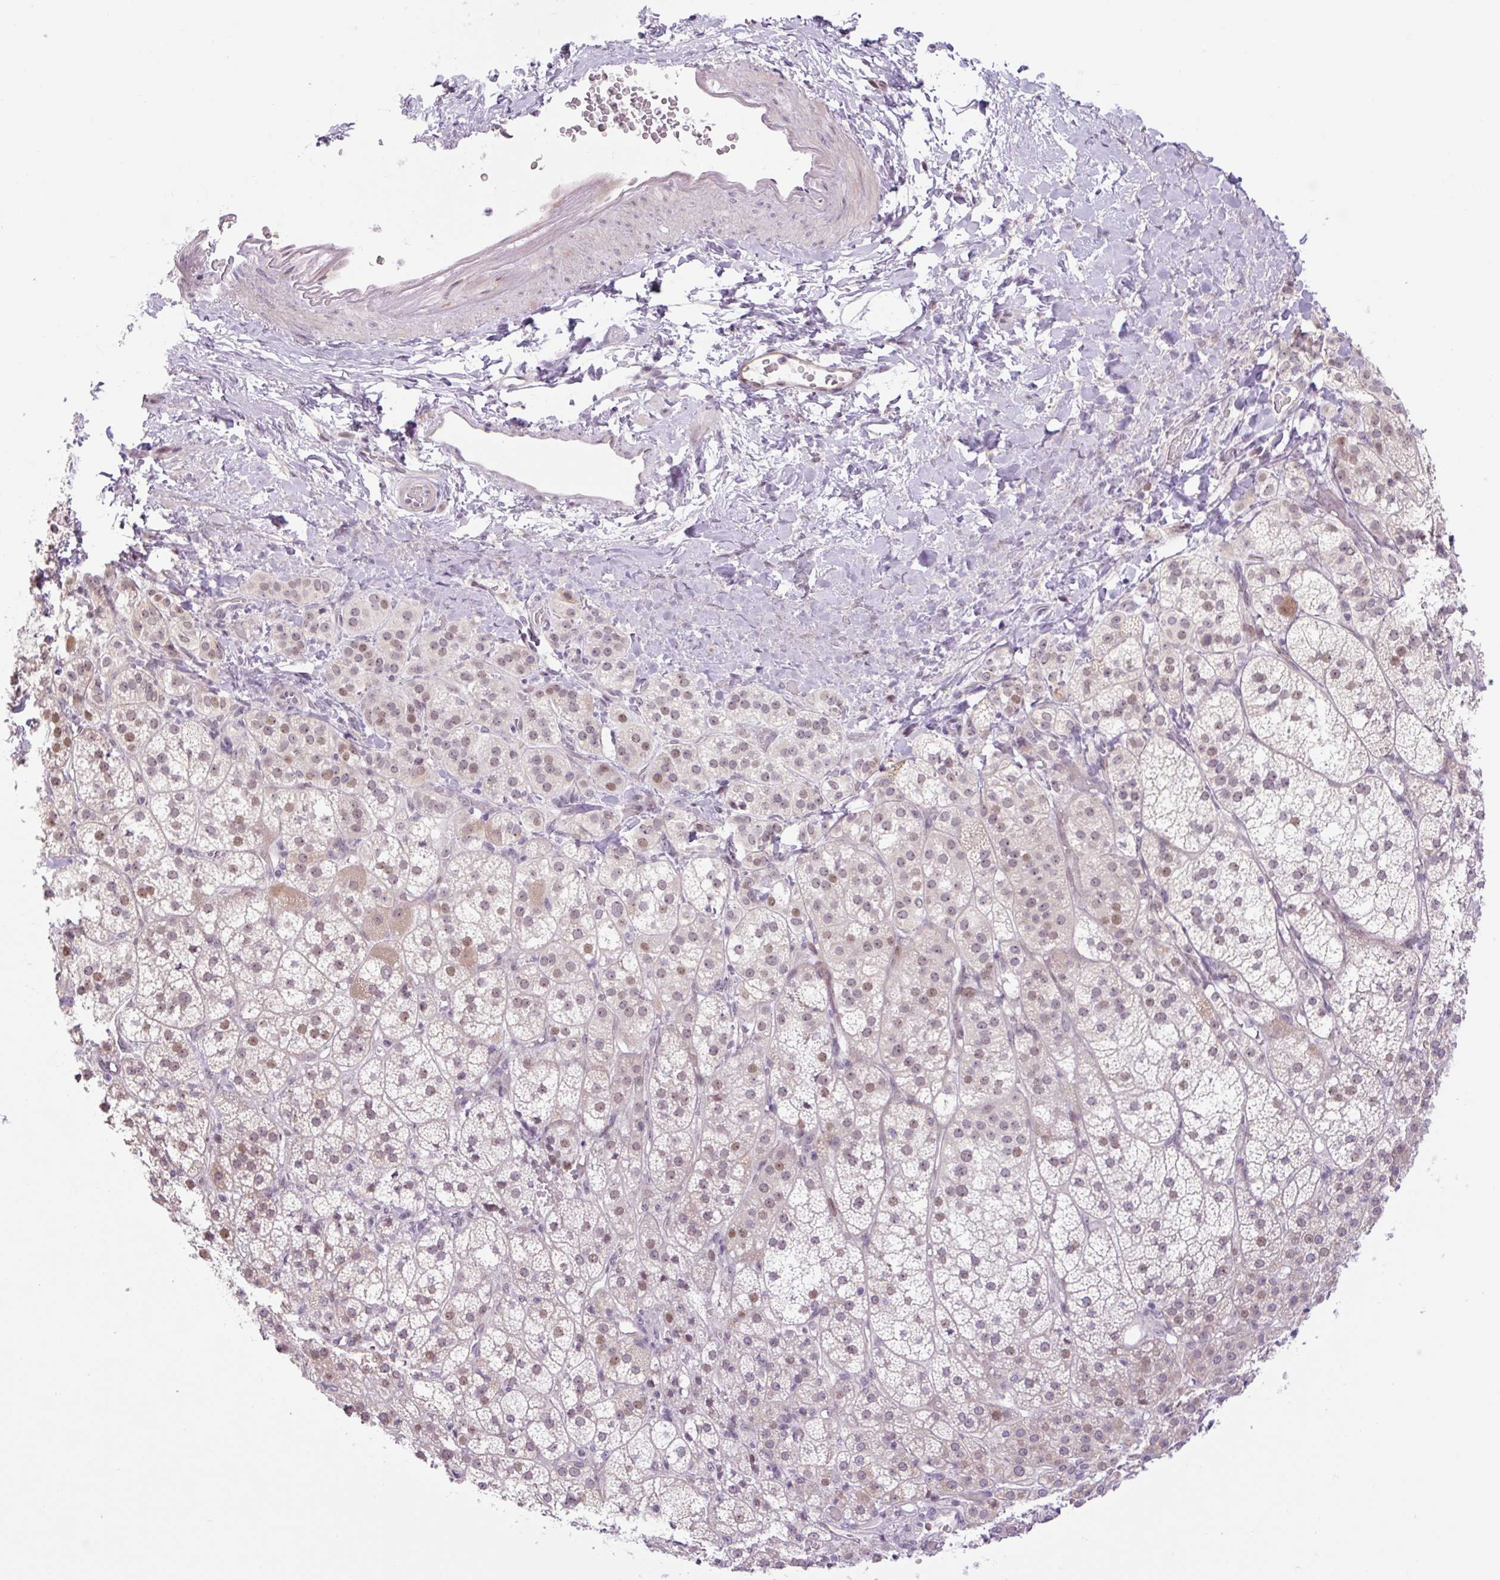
{"staining": {"intensity": "moderate", "quantity": "25%-75%", "location": "cytoplasmic/membranous,nuclear"}, "tissue": "adrenal gland", "cell_type": "Glandular cells", "image_type": "normal", "snomed": [{"axis": "morphology", "description": "Normal tissue, NOS"}, {"axis": "topography", "description": "Adrenal gland"}], "caption": "An image showing moderate cytoplasmic/membranous,nuclear staining in approximately 25%-75% of glandular cells in normal adrenal gland, as visualized by brown immunohistochemical staining.", "gene": "ICE1", "patient": {"sex": "female", "age": 60}}